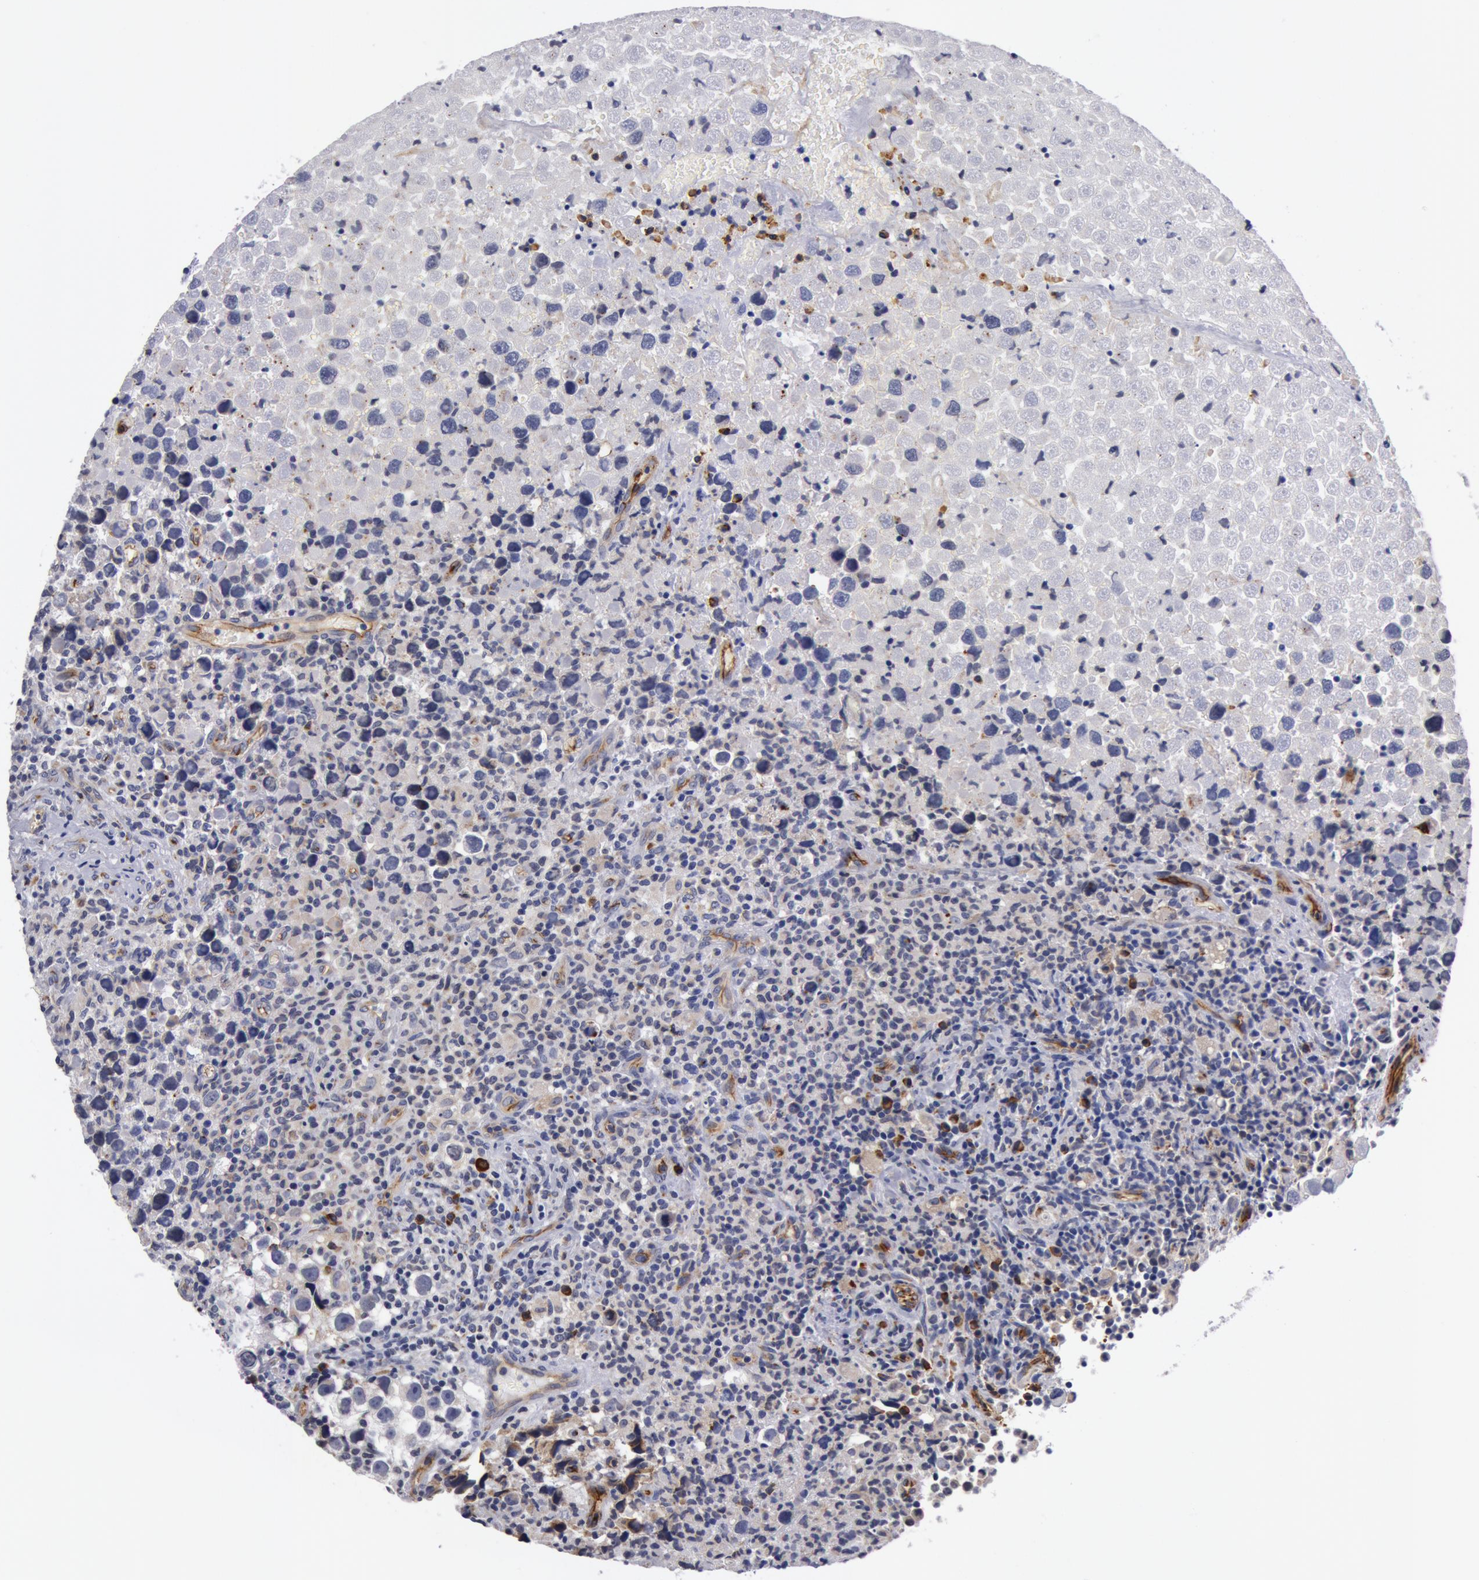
{"staining": {"intensity": "negative", "quantity": "none", "location": "none"}, "tissue": "testis cancer", "cell_type": "Tumor cells", "image_type": "cancer", "snomed": [{"axis": "morphology", "description": "Seminoma, NOS"}, {"axis": "topography", "description": "Testis"}], "caption": "DAB (3,3'-diaminobenzidine) immunohistochemical staining of human seminoma (testis) demonstrates no significant positivity in tumor cells.", "gene": "IL23A", "patient": {"sex": "male", "age": 43}}